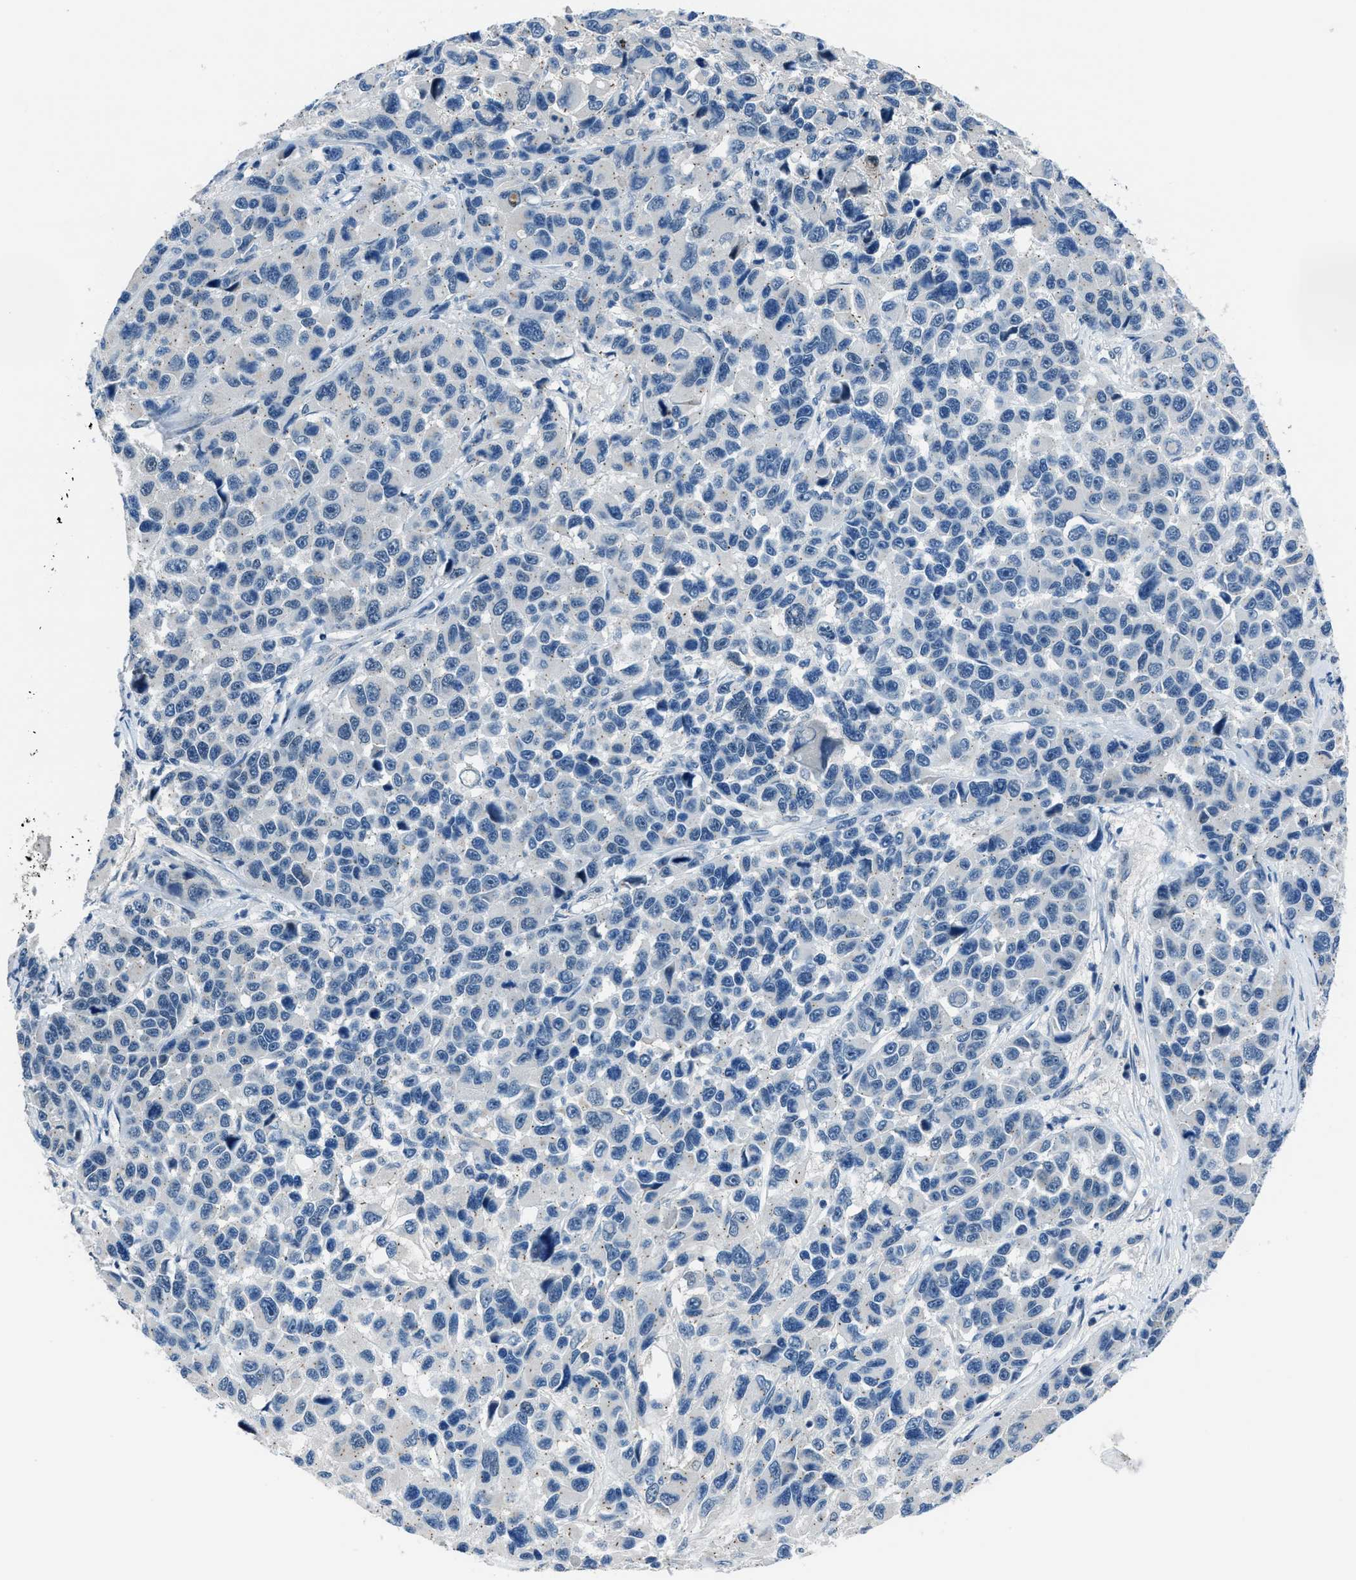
{"staining": {"intensity": "negative", "quantity": "none", "location": "none"}, "tissue": "melanoma", "cell_type": "Tumor cells", "image_type": "cancer", "snomed": [{"axis": "morphology", "description": "Malignant melanoma, NOS"}, {"axis": "topography", "description": "Skin"}], "caption": "The histopathology image demonstrates no significant staining in tumor cells of melanoma. (DAB (3,3'-diaminobenzidine) immunohistochemistry (IHC) with hematoxylin counter stain).", "gene": "DUSP19", "patient": {"sex": "male", "age": 53}}